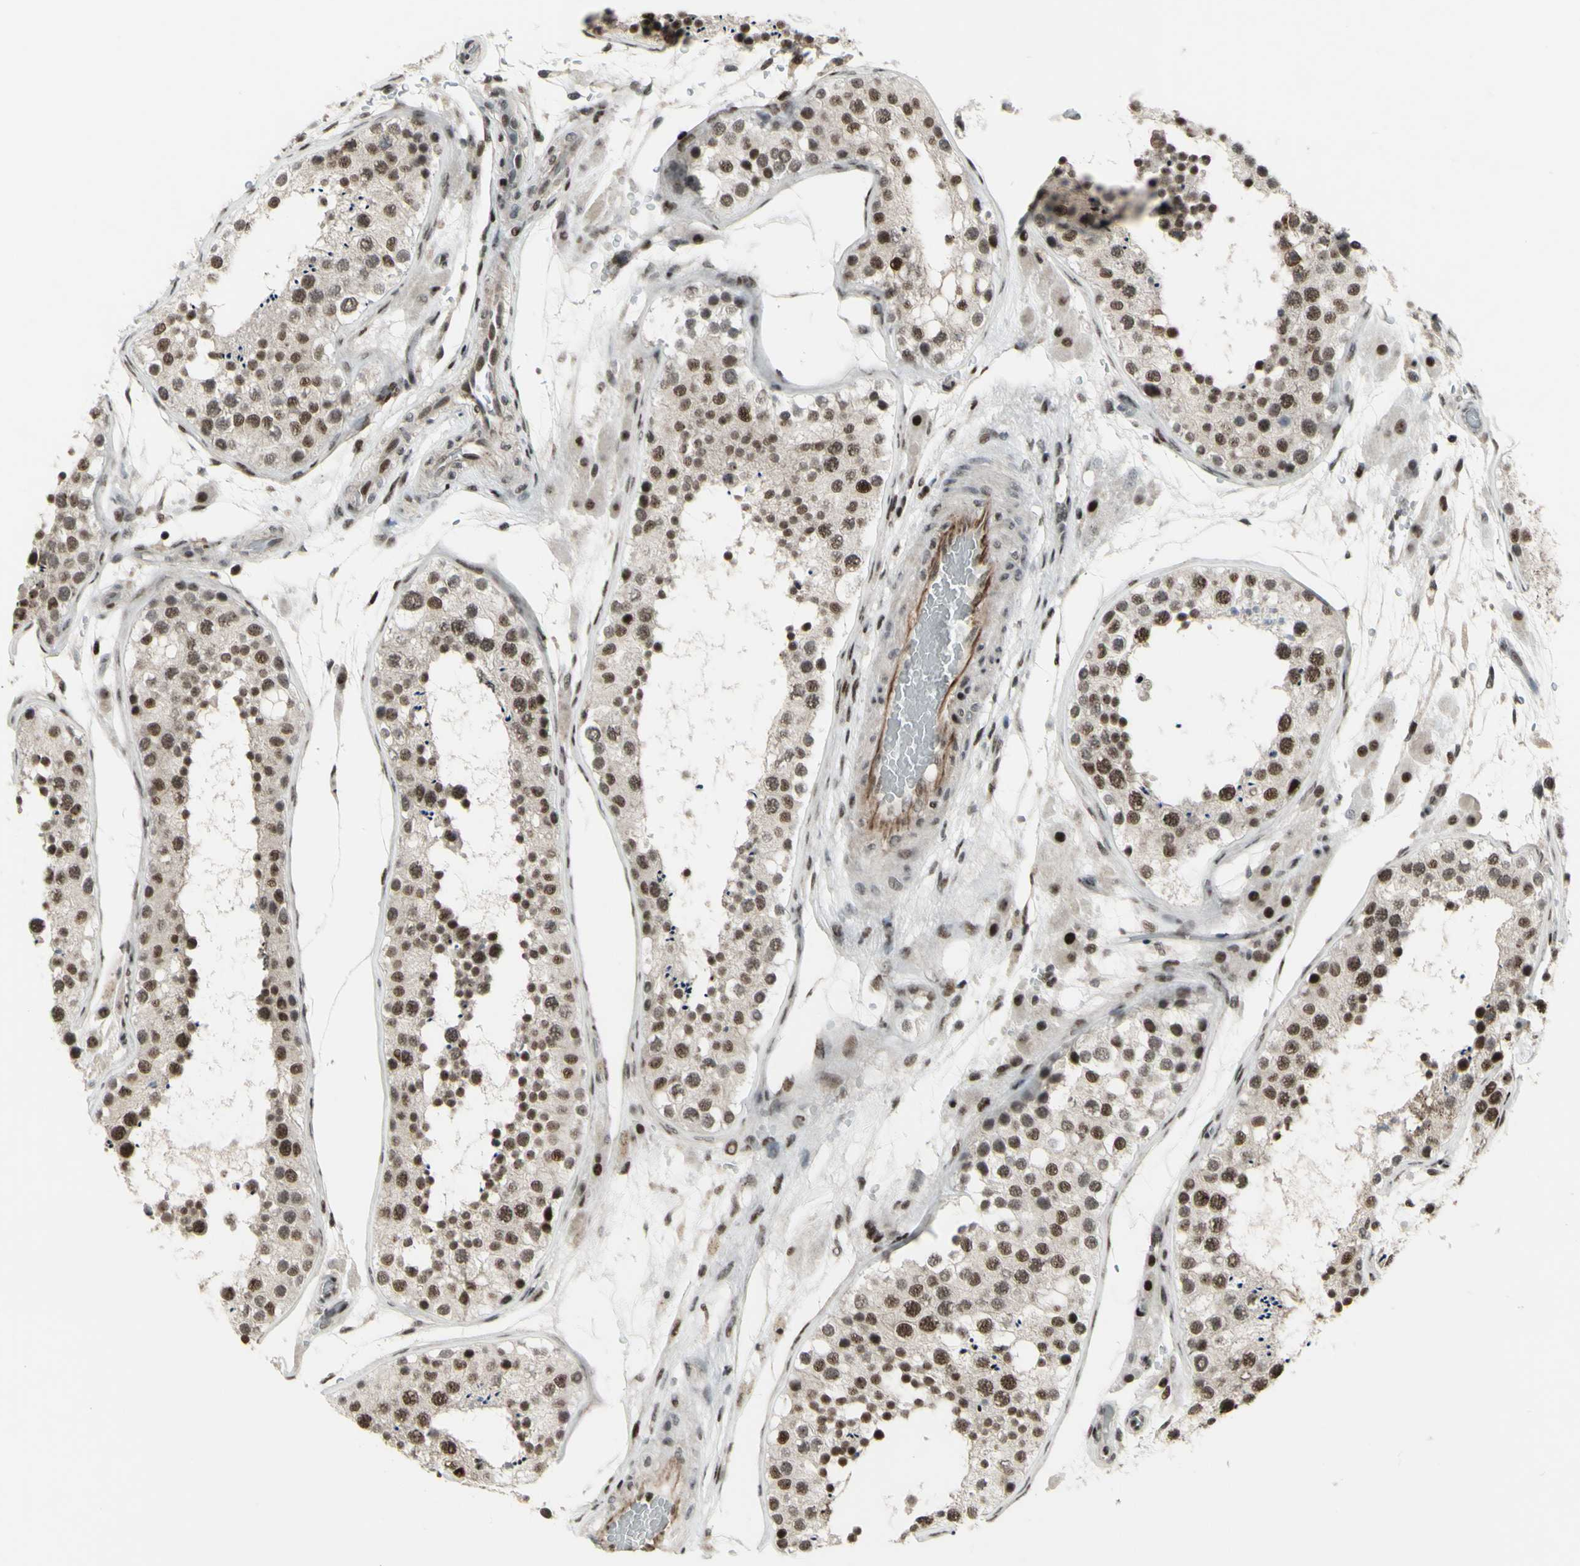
{"staining": {"intensity": "moderate", "quantity": ">75%", "location": "nuclear"}, "tissue": "testis", "cell_type": "Cells in seminiferous ducts", "image_type": "normal", "snomed": [{"axis": "morphology", "description": "Normal tissue, NOS"}, {"axis": "topography", "description": "Testis"}], "caption": "A brown stain labels moderate nuclear expression of a protein in cells in seminiferous ducts of benign human testis. Using DAB (3,3'-diaminobenzidine) (brown) and hematoxylin (blue) stains, captured at high magnification using brightfield microscopy.", "gene": "SUPT6H", "patient": {"sex": "male", "age": 26}}